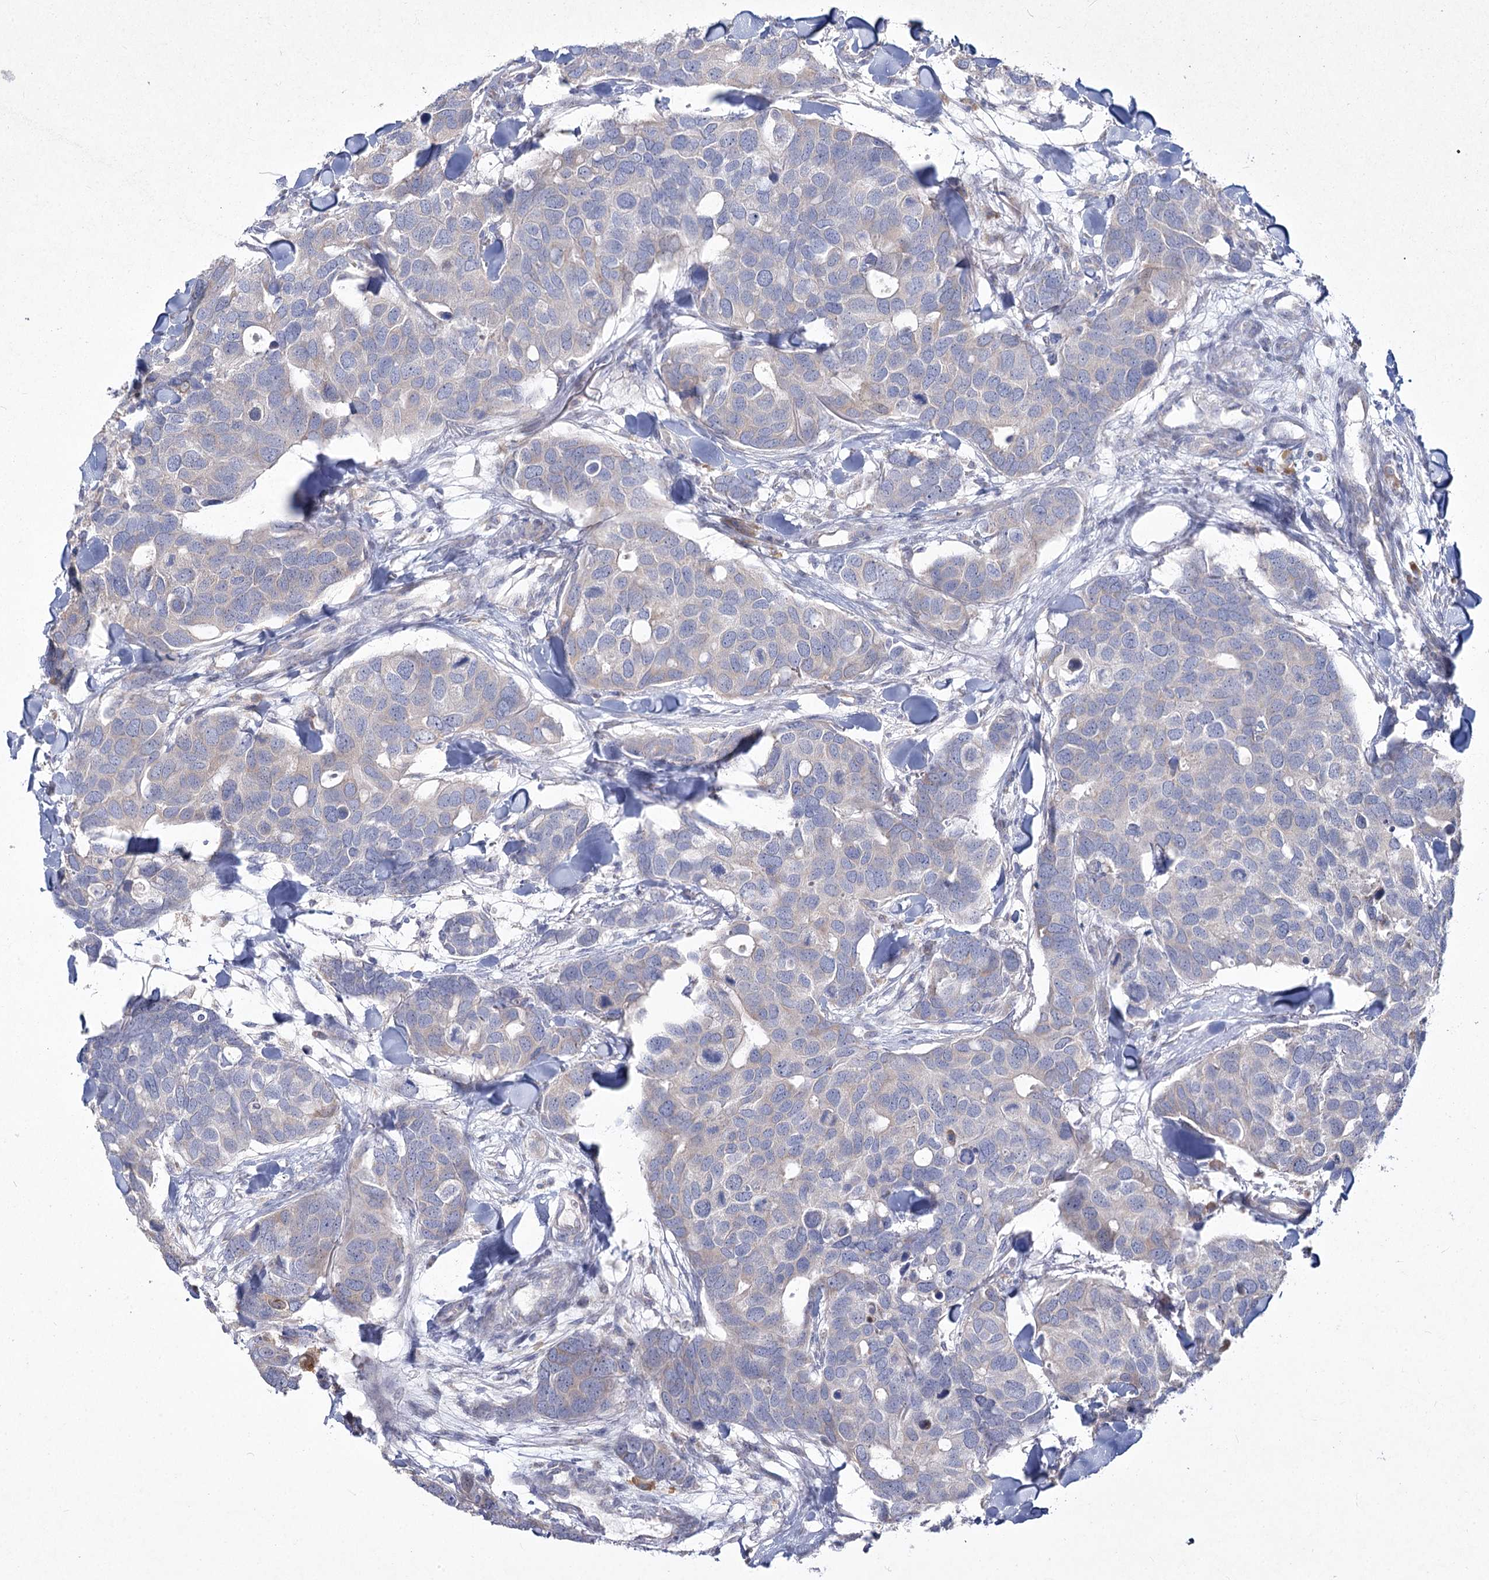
{"staining": {"intensity": "negative", "quantity": "none", "location": "none"}, "tissue": "breast cancer", "cell_type": "Tumor cells", "image_type": "cancer", "snomed": [{"axis": "morphology", "description": "Duct carcinoma"}, {"axis": "topography", "description": "Breast"}], "caption": "Immunohistochemistry photomicrograph of human infiltrating ductal carcinoma (breast) stained for a protein (brown), which shows no expression in tumor cells.", "gene": "NIPAL4", "patient": {"sex": "female", "age": 83}}